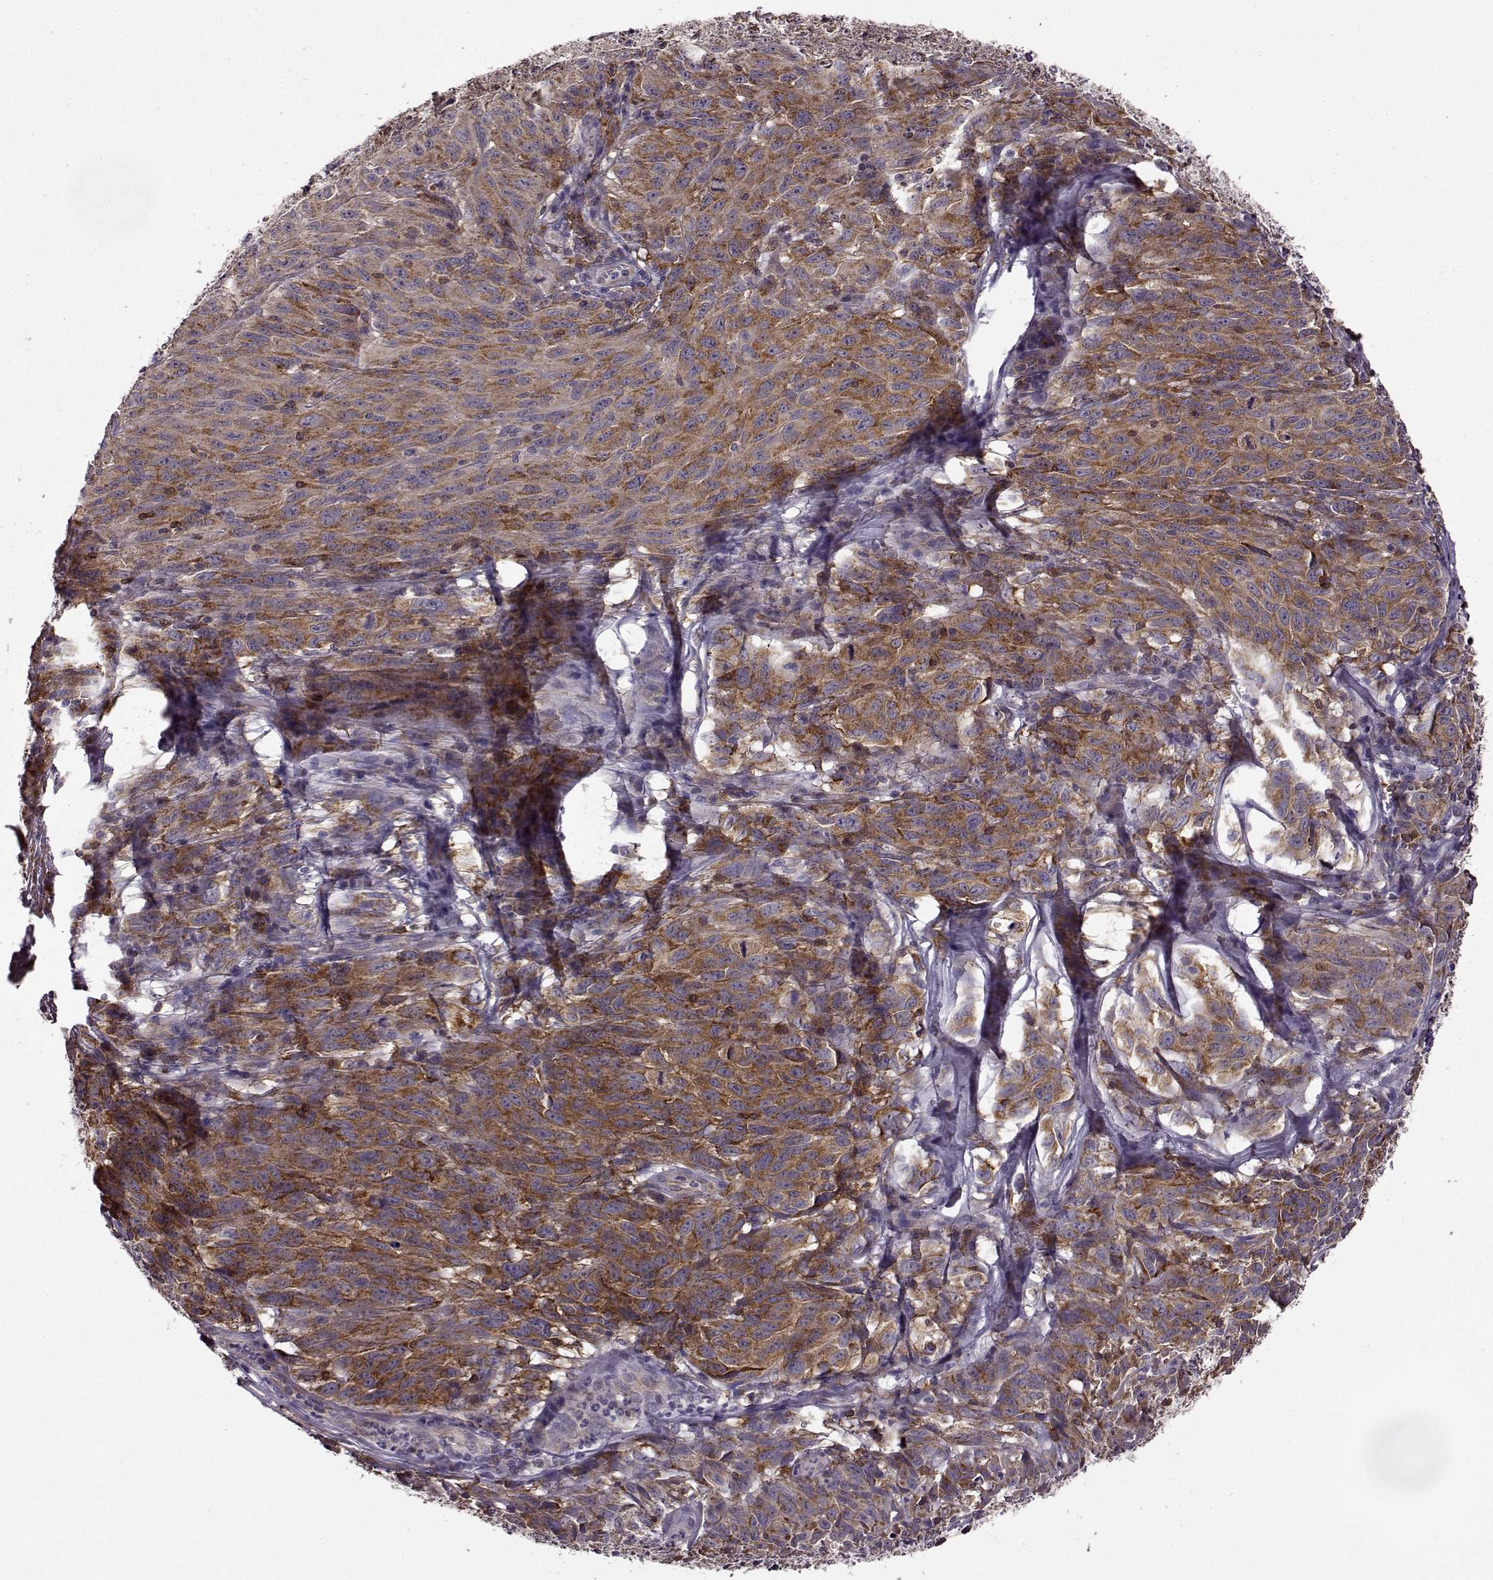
{"staining": {"intensity": "strong", "quantity": ">75%", "location": "cytoplasmic/membranous"}, "tissue": "melanoma", "cell_type": "Tumor cells", "image_type": "cancer", "snomed": [{"axis": "morphology", "description": "Malignant melanoma, NOS"}, {"axis": "topography", "description": "Vulva, labia, clitoris and Bartholin´s gland, NO"}], "caption": "Brown immunohistochemical staining in human malignant melanoma displays strong cytoplasmic/membranous staining in about >75% of tumor cells. The protein of interest is stained brown, and the nuclei are stained in blue (DAB (3,3'-diaminobenzidine) IHC with brightfield microscopy, high magnification).", "gene": "MTSS1", "patient": {"sex": "female", "age": 75}}